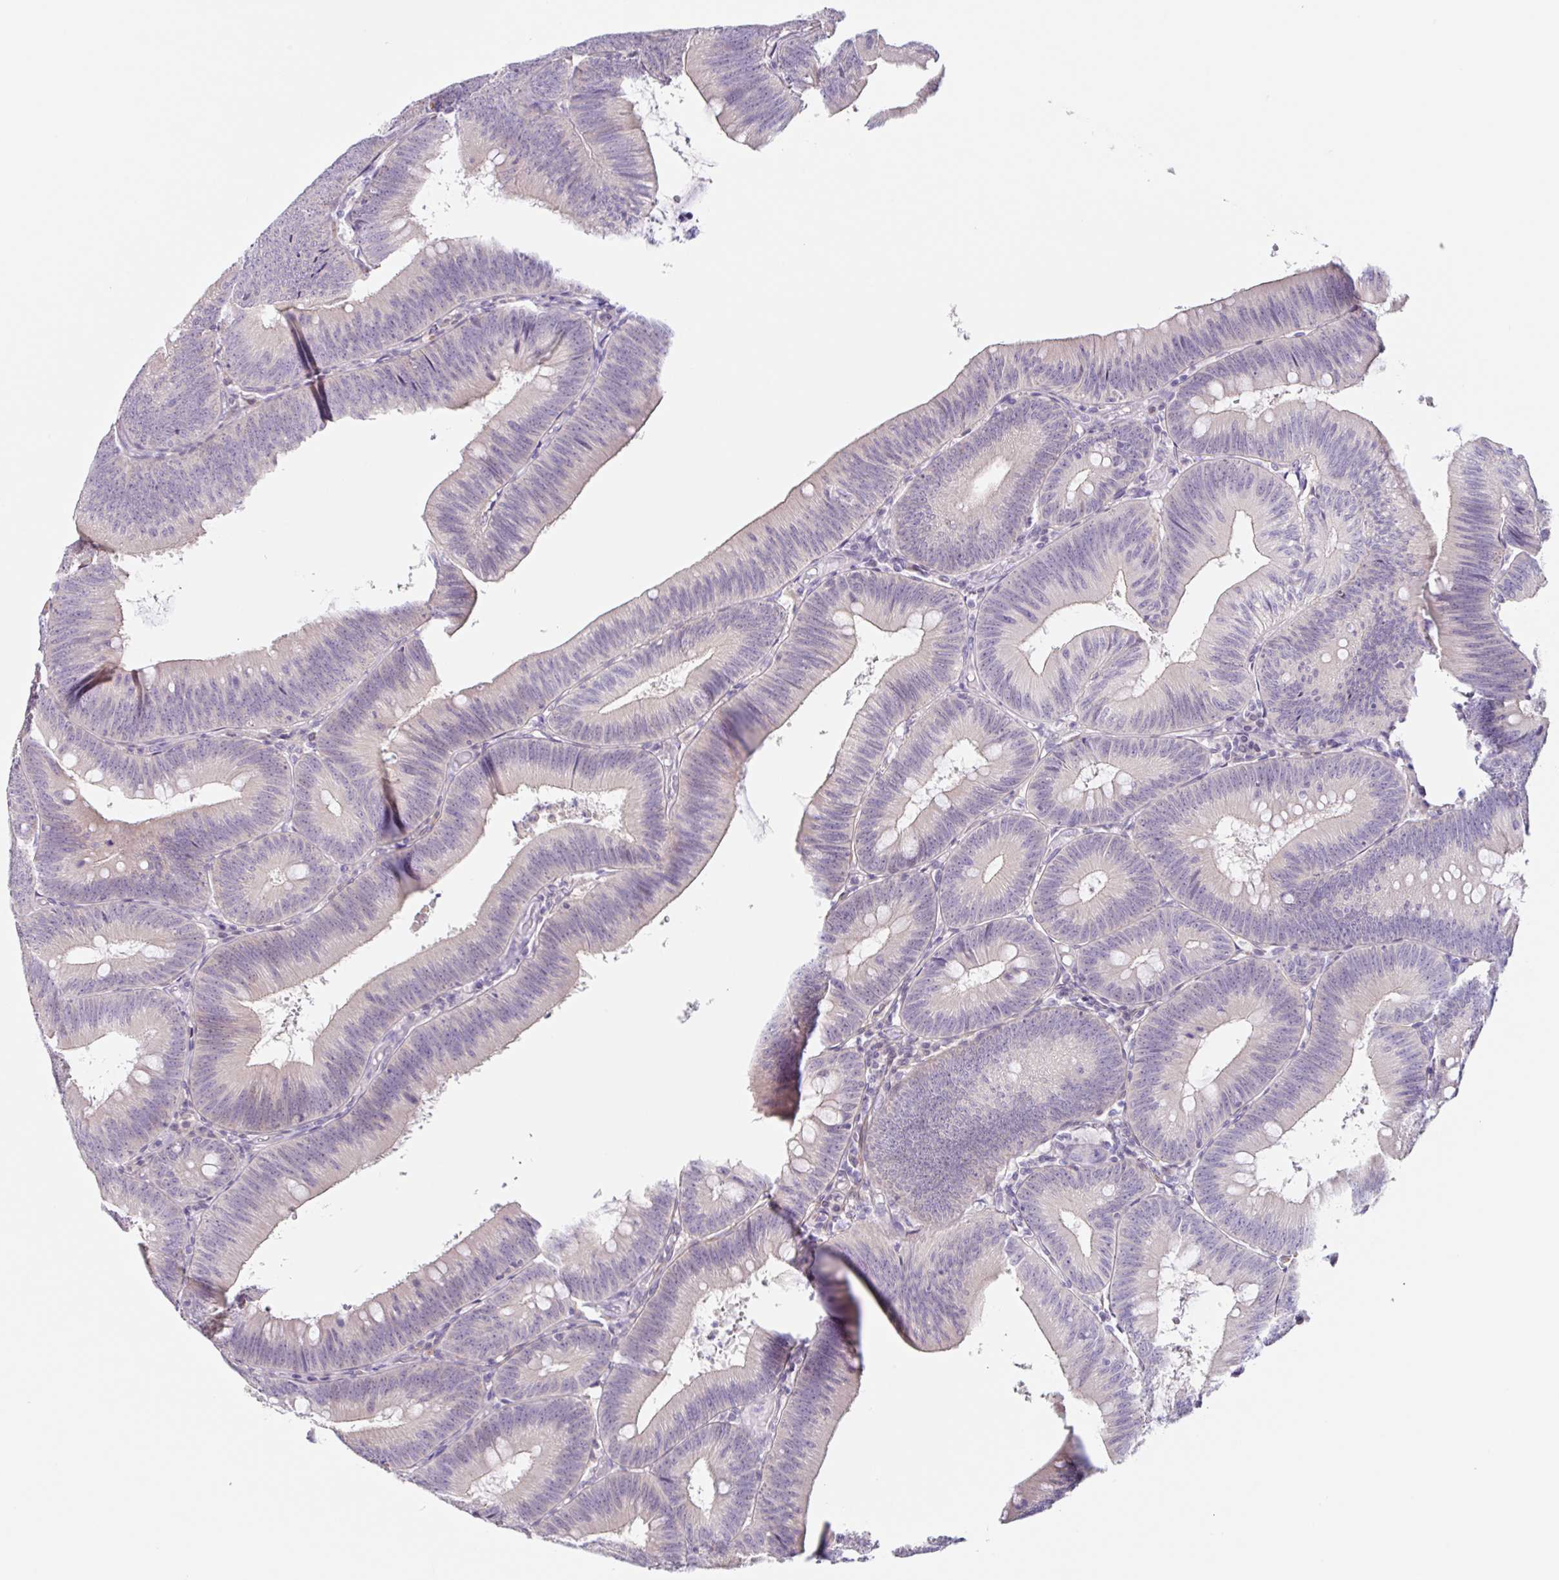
{"staining": {"intensity": "negative", "quantity": "none", "location": "none"}, "tissue": "colorectal cancer", "cell_type": "Tumor cells", "image_type": "cancer", "snomed": [{"axis": "morphology", "description": "Adenocarcinoma, NOS"}, {"axis": "topography", "description": "Colon"}], "caption": "DAB (3,3'-diaminobenzidine) immunohistochemical staining of adenocarcinoma (colorectal) demonstrates no significant expression in tumor cells.", "gene": "DCAF17", "patient": {"sex": "male", "age": 84}}